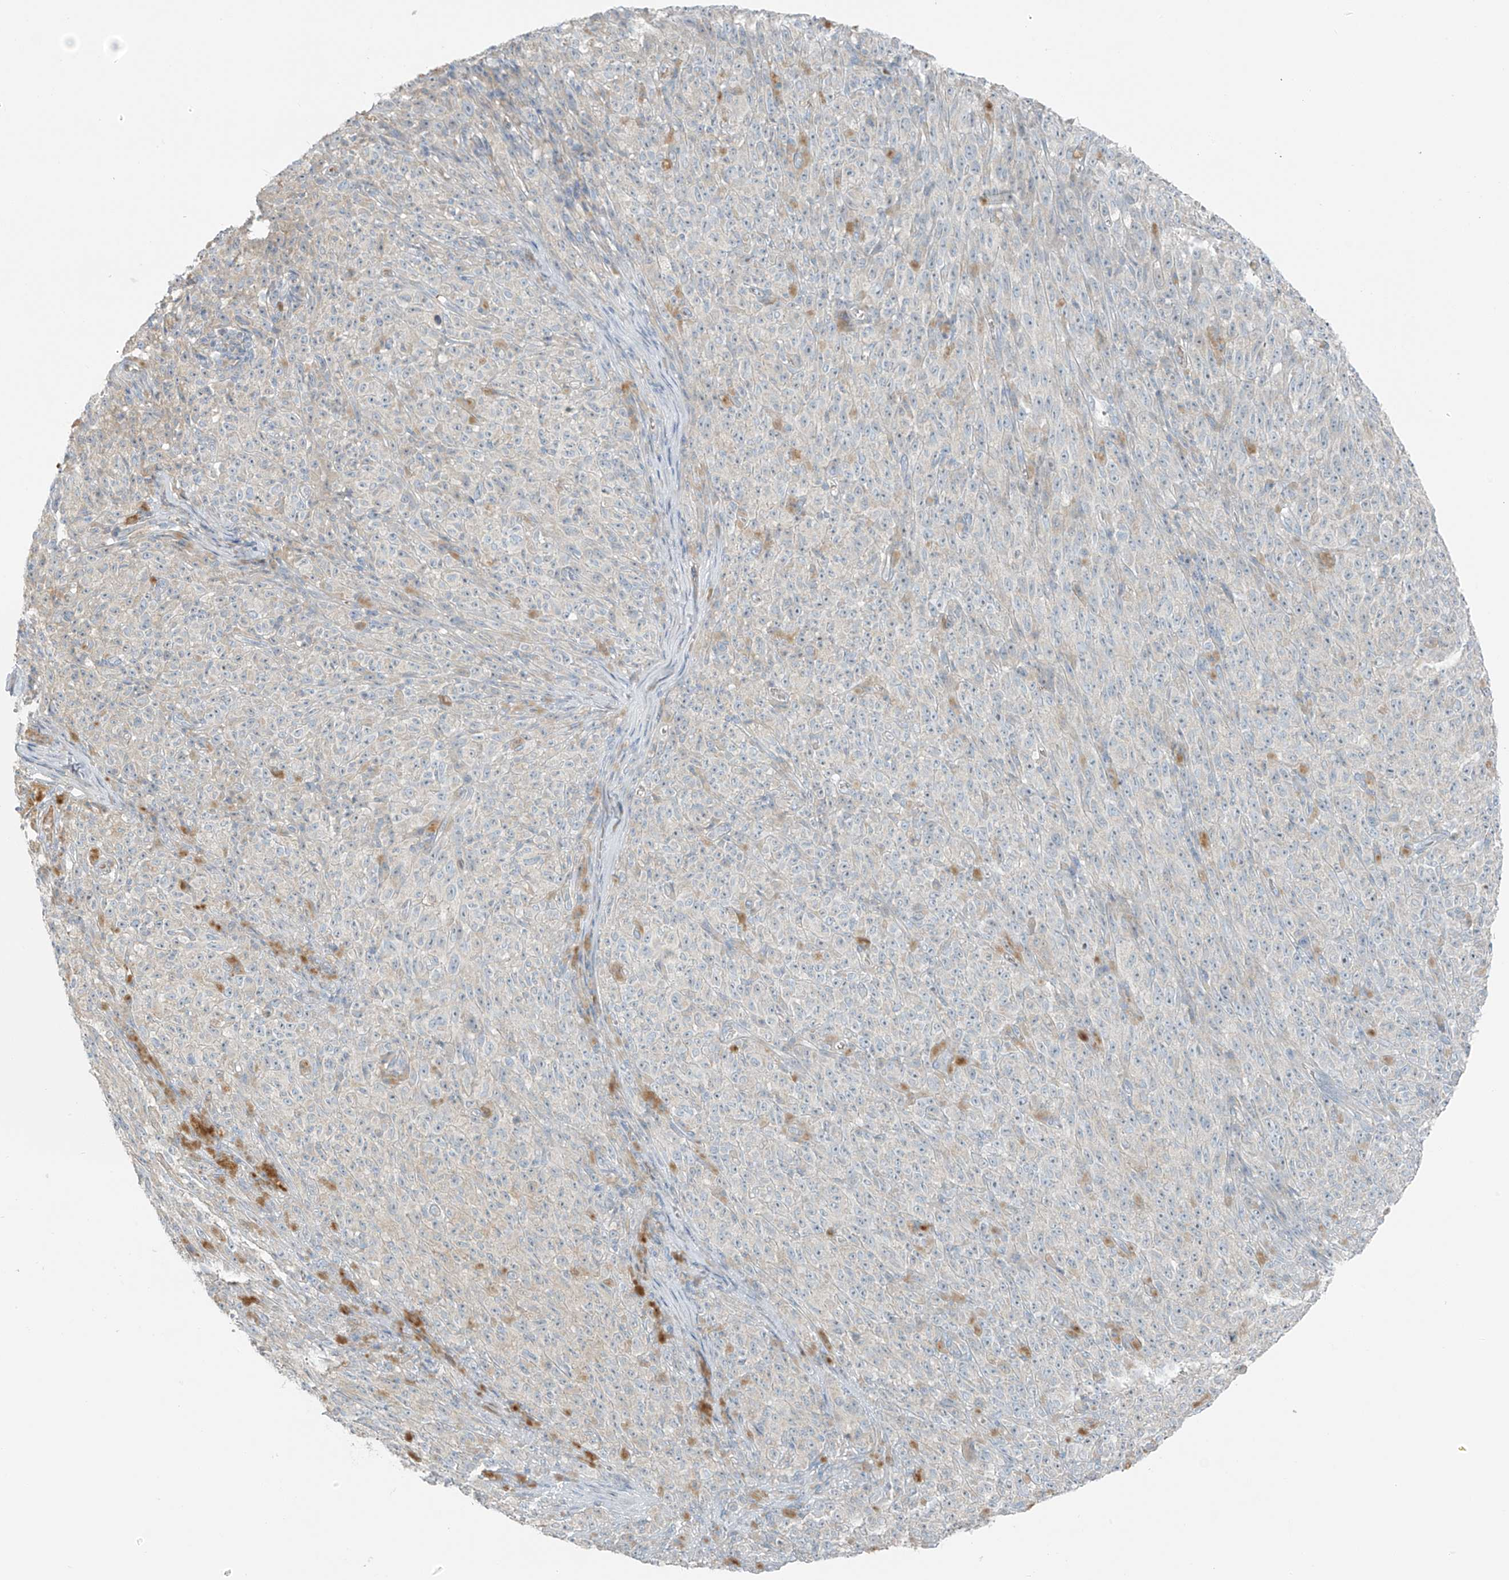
{"staining": {"intensity": "negative", "quantity": "none", "location": "none"}, "tissue": "melanoma", "cell_type": "Tumor cells", "image_type": "cancer", "snomed": [{"axis": "morphology", "description": "Malignant melanoma, NOS"}, {"axis": "topography", "description": "Skin"}], "caption": "Immunohistochemistry (IHC) of human malignant melanoma exhibits no expression in tumor cells.", "gene": "FAM131C", "patient": {"sex": "female", "age": 82}}